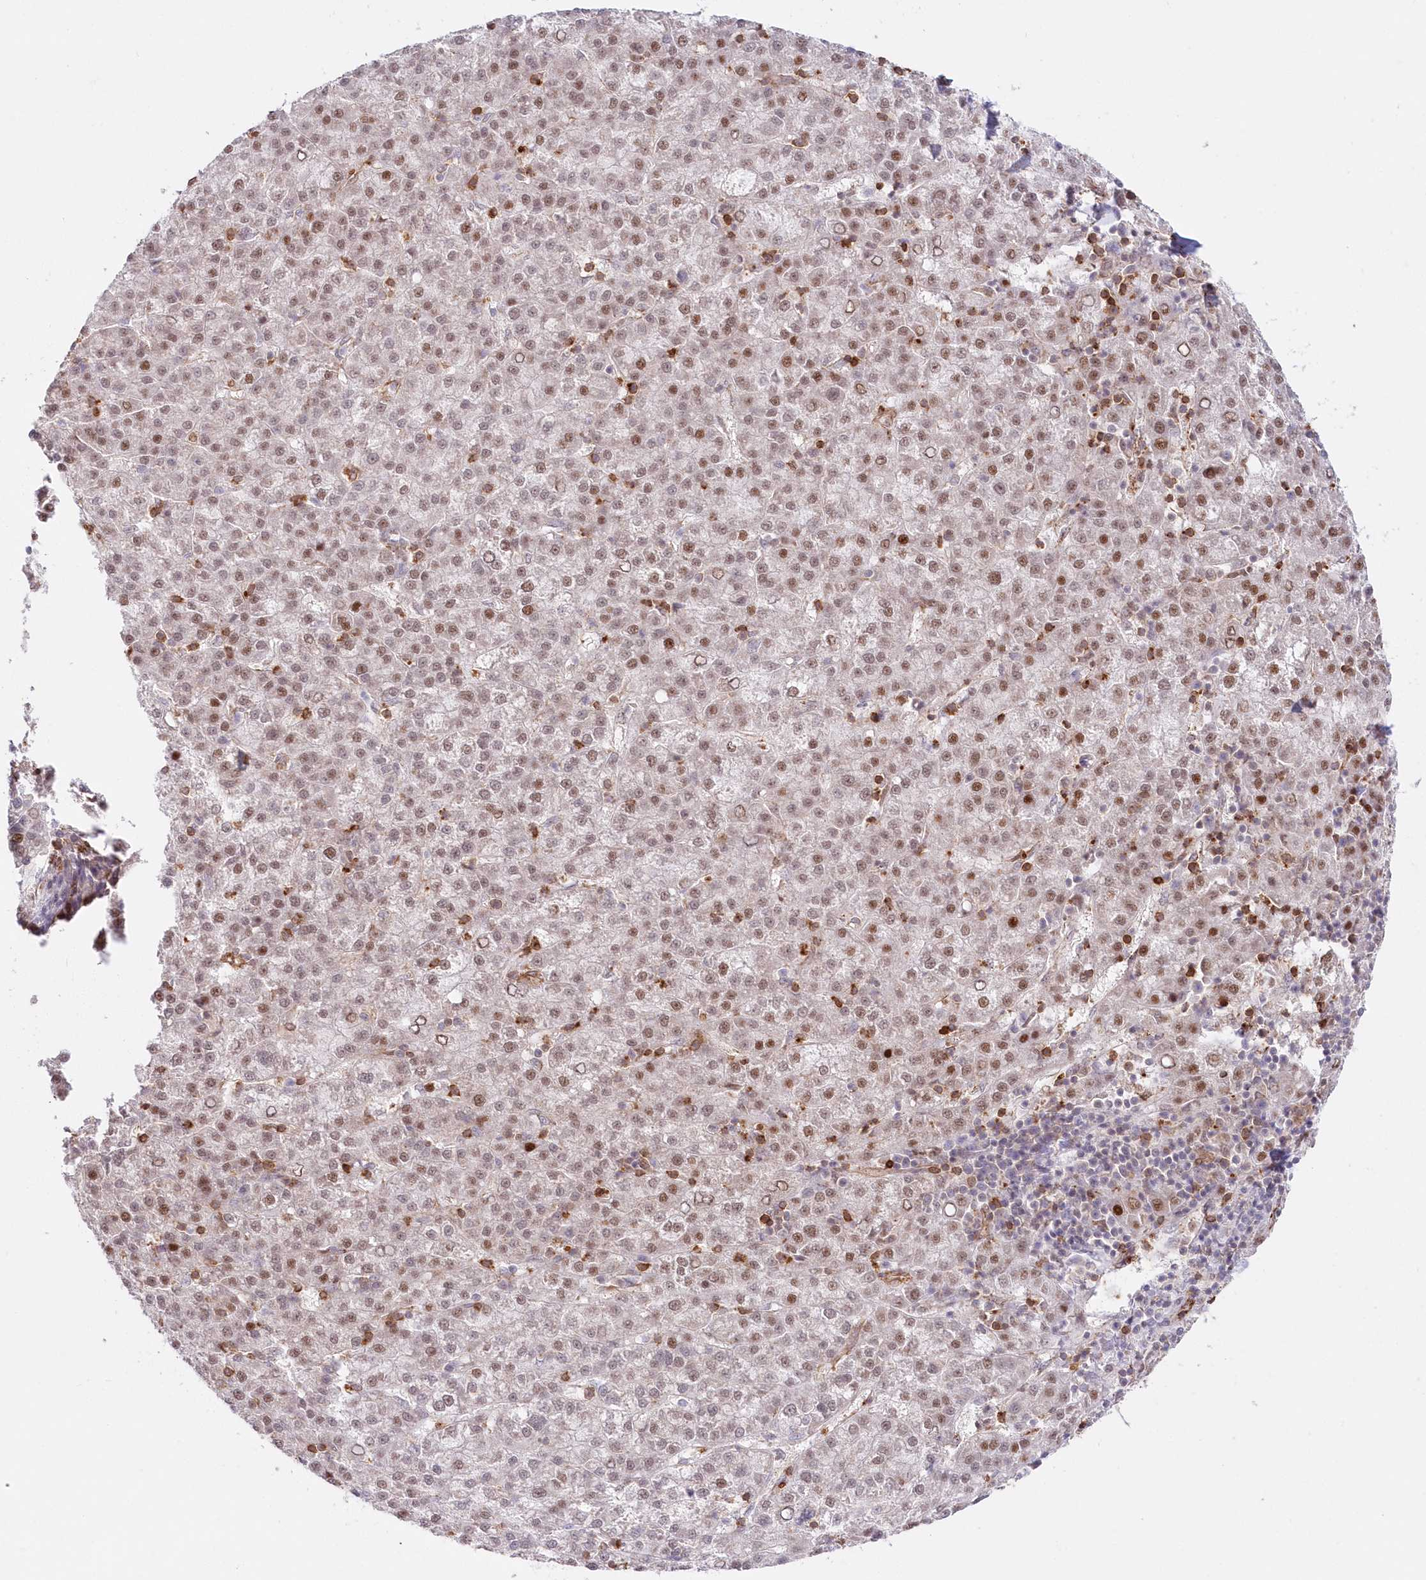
{"staining": {"intensity": "moderate", "quantity": "25%-75%", "location": "nuclear"}, "tissue": "liver cancer", "cell_type": "Tumor cells", "image_type": "cancer", "snomed": [{"axis": "morphology", "description": "Carcinoma, Hepatocellular, NOS"}, {"axis": "topography", "description": "Liver"}], "caption": "Human hepatocellular carcinoma (liver) stained with a brown dye exhibits moderate nuclear positive positivity in approximately 25%-75% of tumor cells.", "gene": "AFAP1L2", "patient": {"sex": "female", "age": 58}}